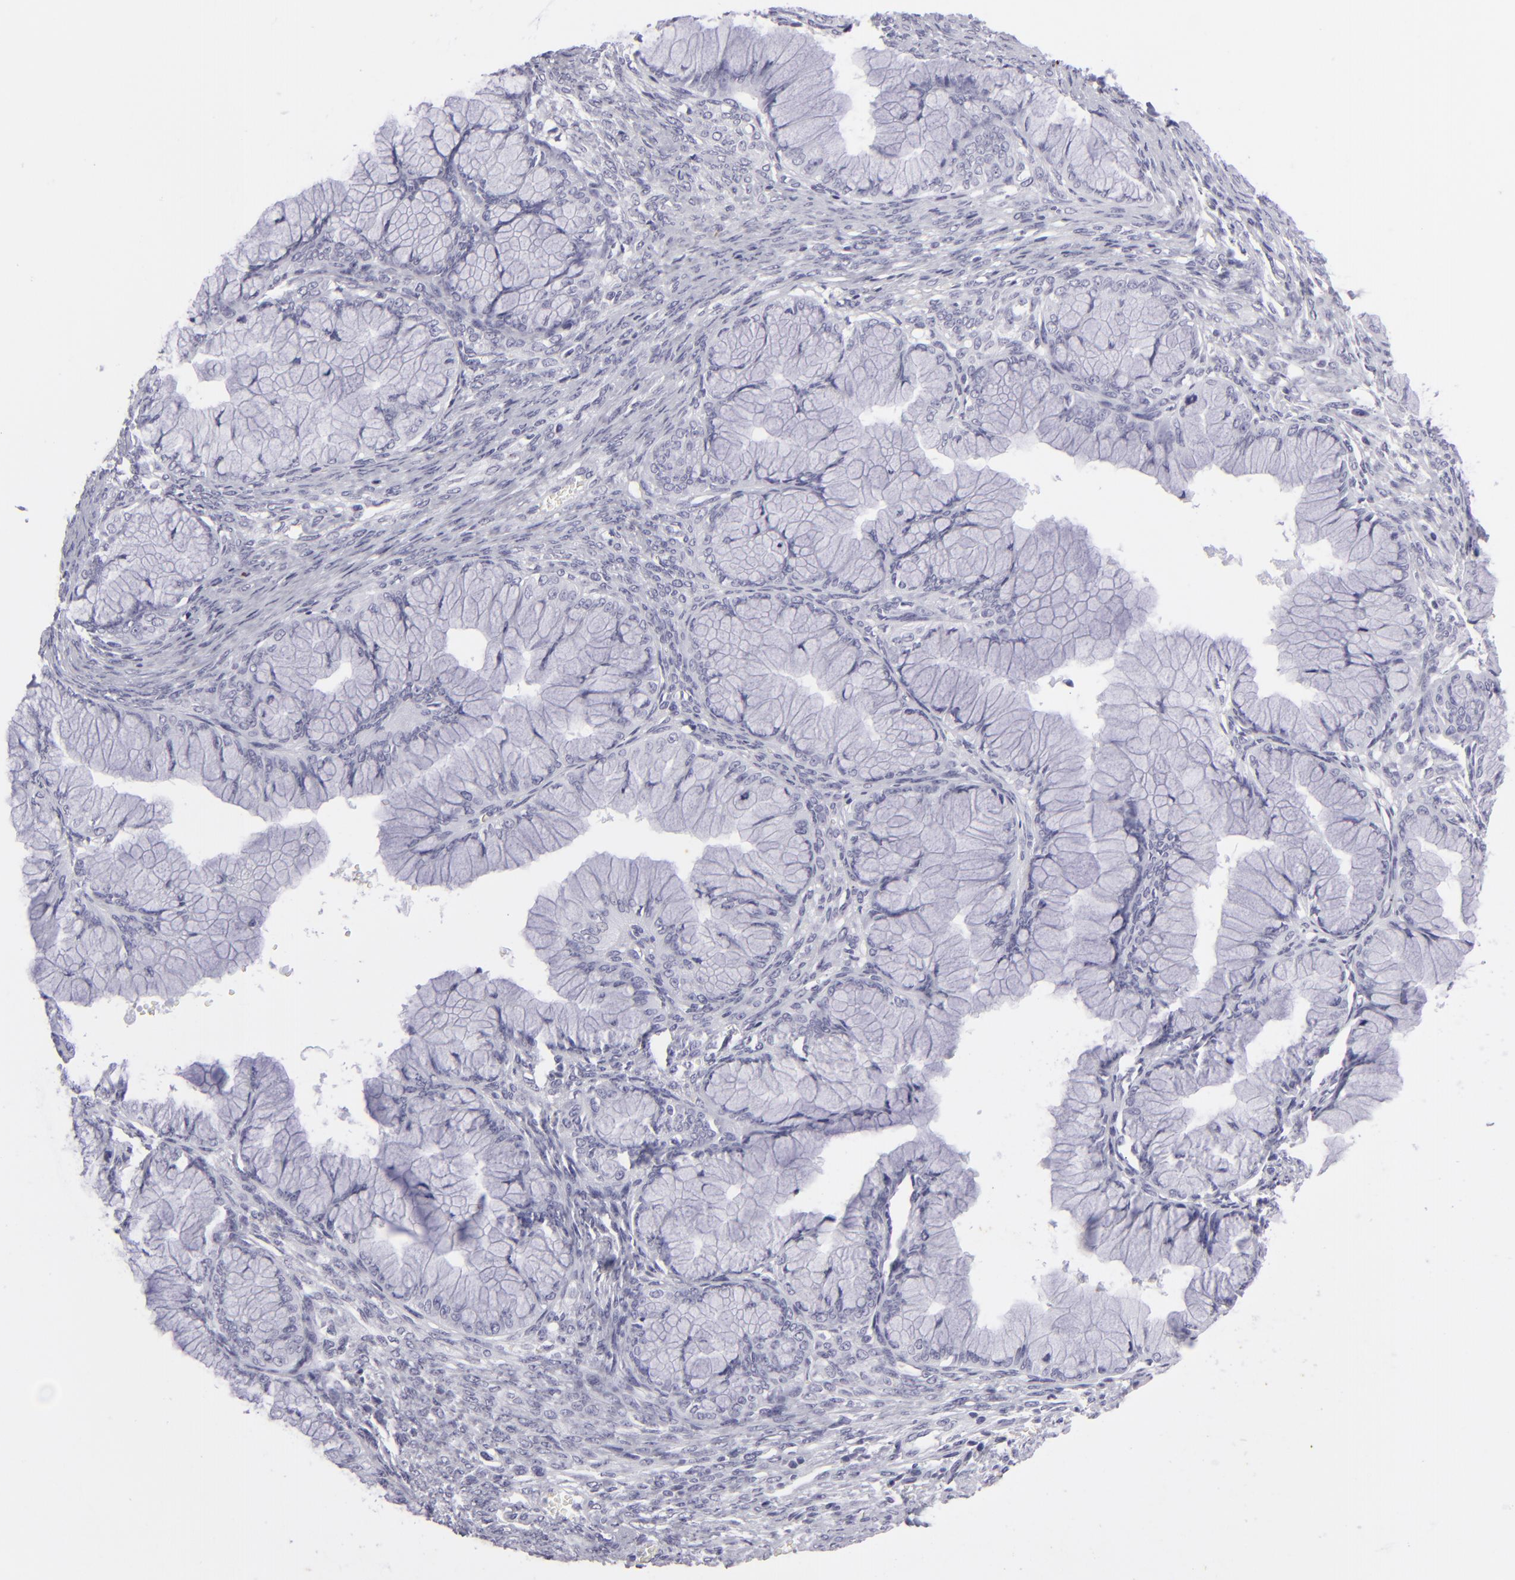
{"staining": {"intensity": "negative", "quantity": "none", "location": "none"}, "tissue": "ovarian cancer", "cell_type": "Tumor cells", "image_type": "cancer", "snomed": [{"axis": "morphology", "description": "Cystadenocarcinoma, mucinous, NOS"}, {"axis": "topography", "description": "Ovary"}], "caption": "Ovarian mucinous cystadenocarcinoma stained for a protein using immunohistochemistry exhibits no positivity tumor cells.", "gene": "KRT1", "patient": {"sex": "female", "age": 63}}